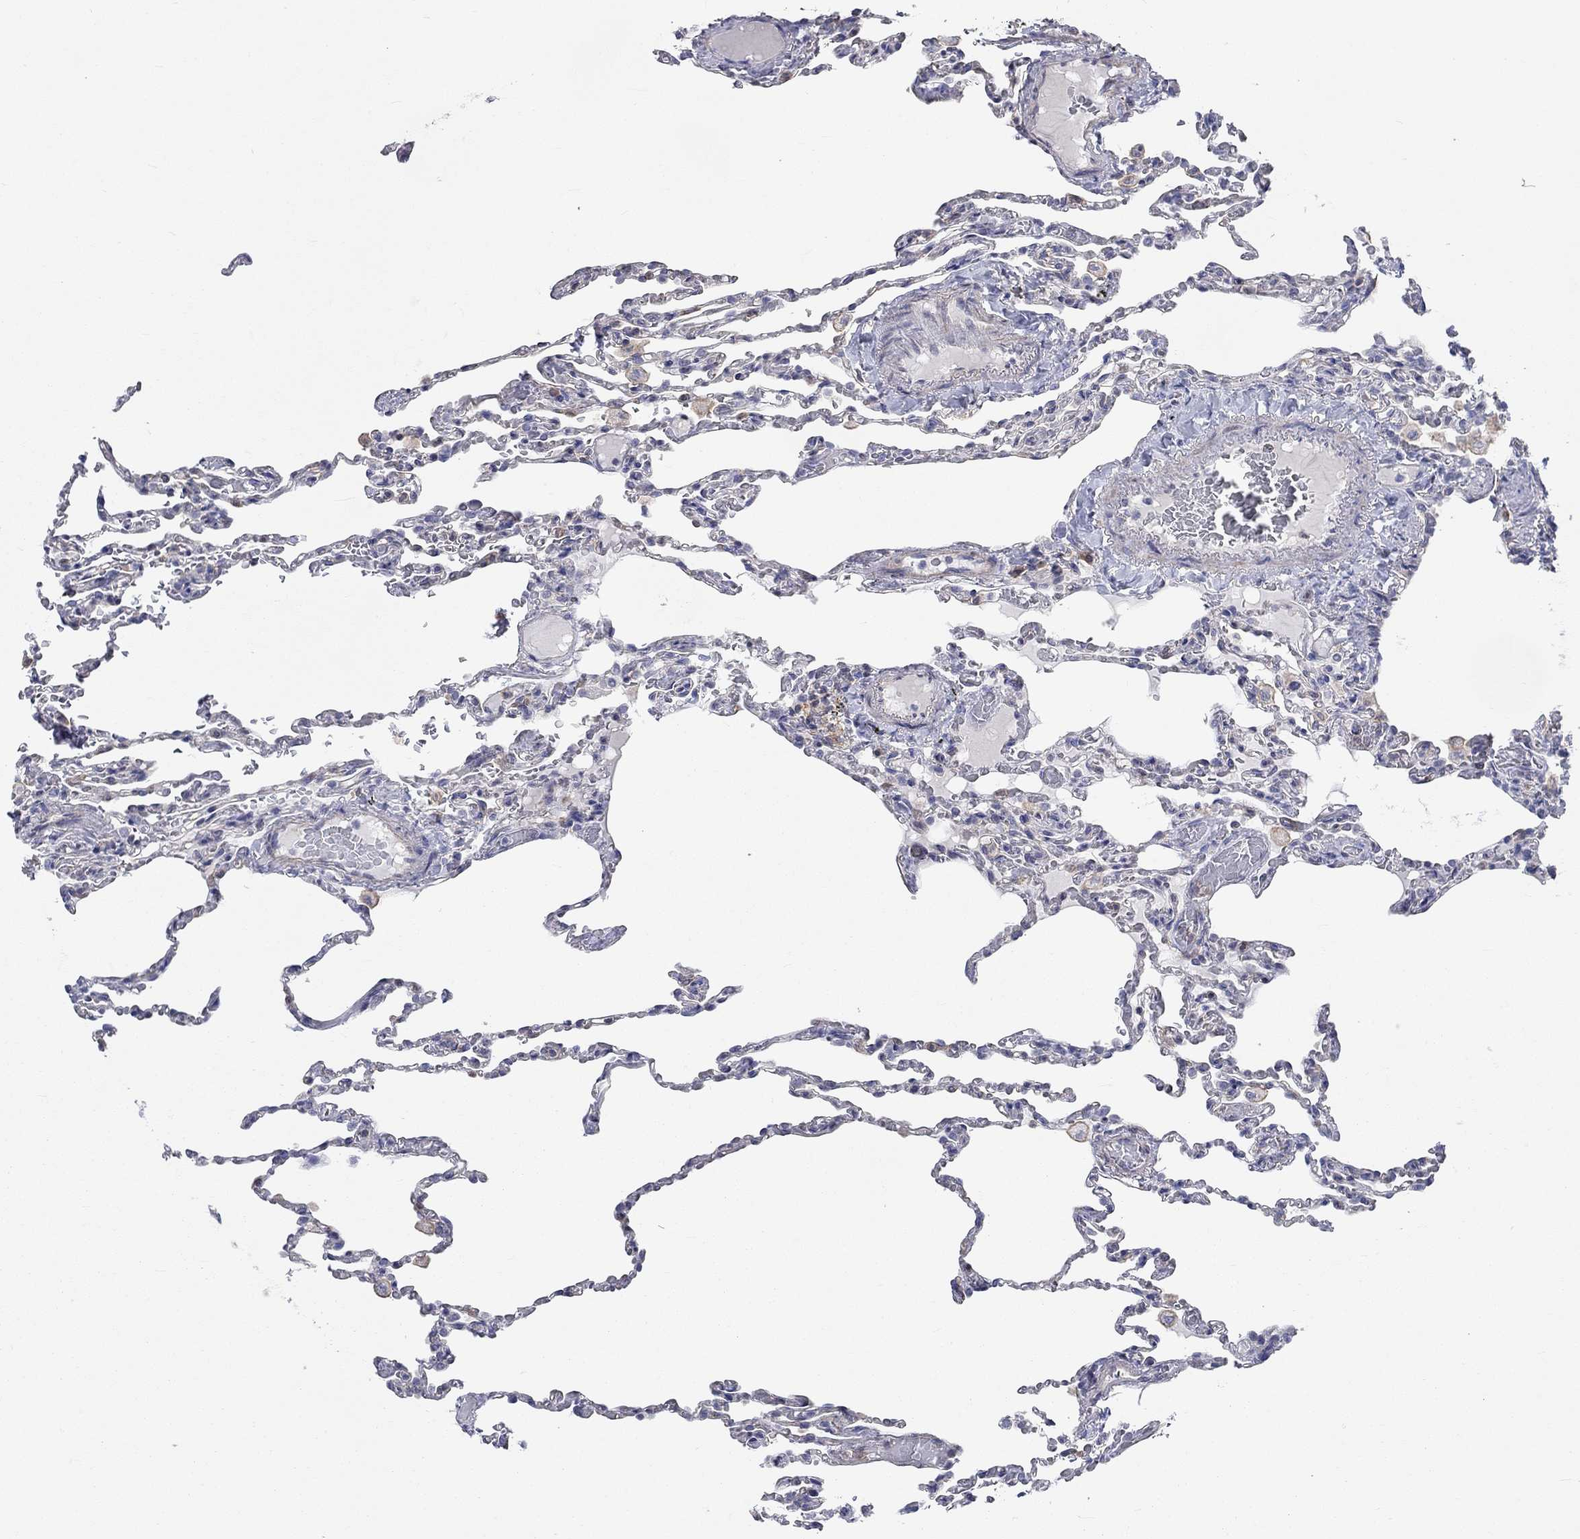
{"staining": {"intensity": "negative", "quantity": "none", "location": "none"}, "tissue": "lung", "cell_type": "Alveolar cells", "image_type": "normal", "snomed": [{"axis": "morphology", "description": "Normal tissue, NOS"}, {"axis": "topography", "description": "Lung"}], "caption": "This is a micrograph of immunohistochemistry staining of unremarkable lung, which shows no expression in alveolar cells.", "gene": "PCDHGA10", "patient": {"sex": "female", "age": 43}}